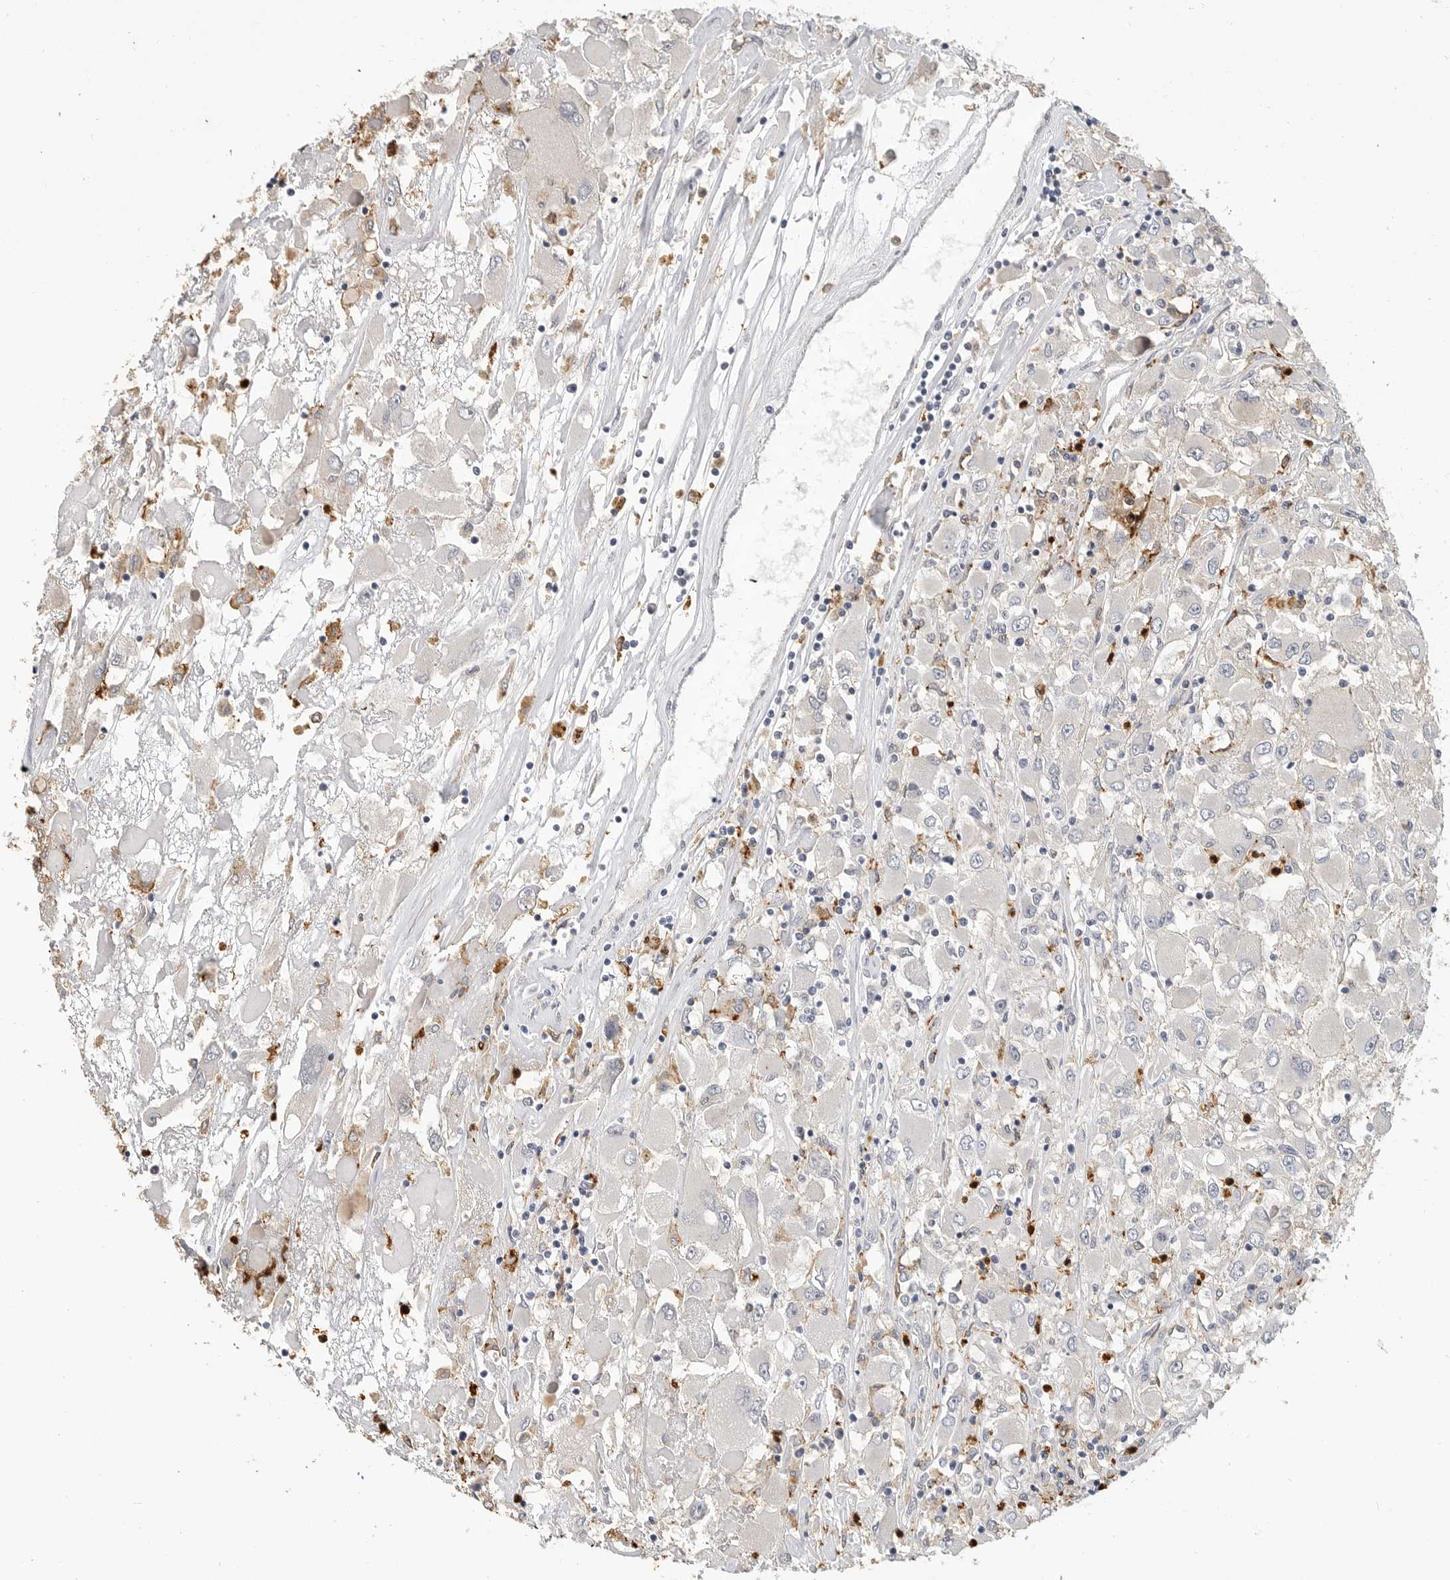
{"staining": {"intensity": "negative", "quantity": "none", "location": "none"}, "tissue": "renal cancer", "cell_type": "Tumor cells", "image_type": "cancer", "snomed": [{"axis": "morphology", "description": "Adenocarcinoma, NOS"}, {"axis": "topography", "description": "Kidney"}], "caption": "Tumor cells show no significant protein staining in renal cancer (adenocarcinoma). (DAB (3,3'-diaminobenzidine) immunohistochemistry visualized using brightfield microscopy, high magnification).", "gene": "LTBR", "patient": {"sex": "female", "age": 52}}